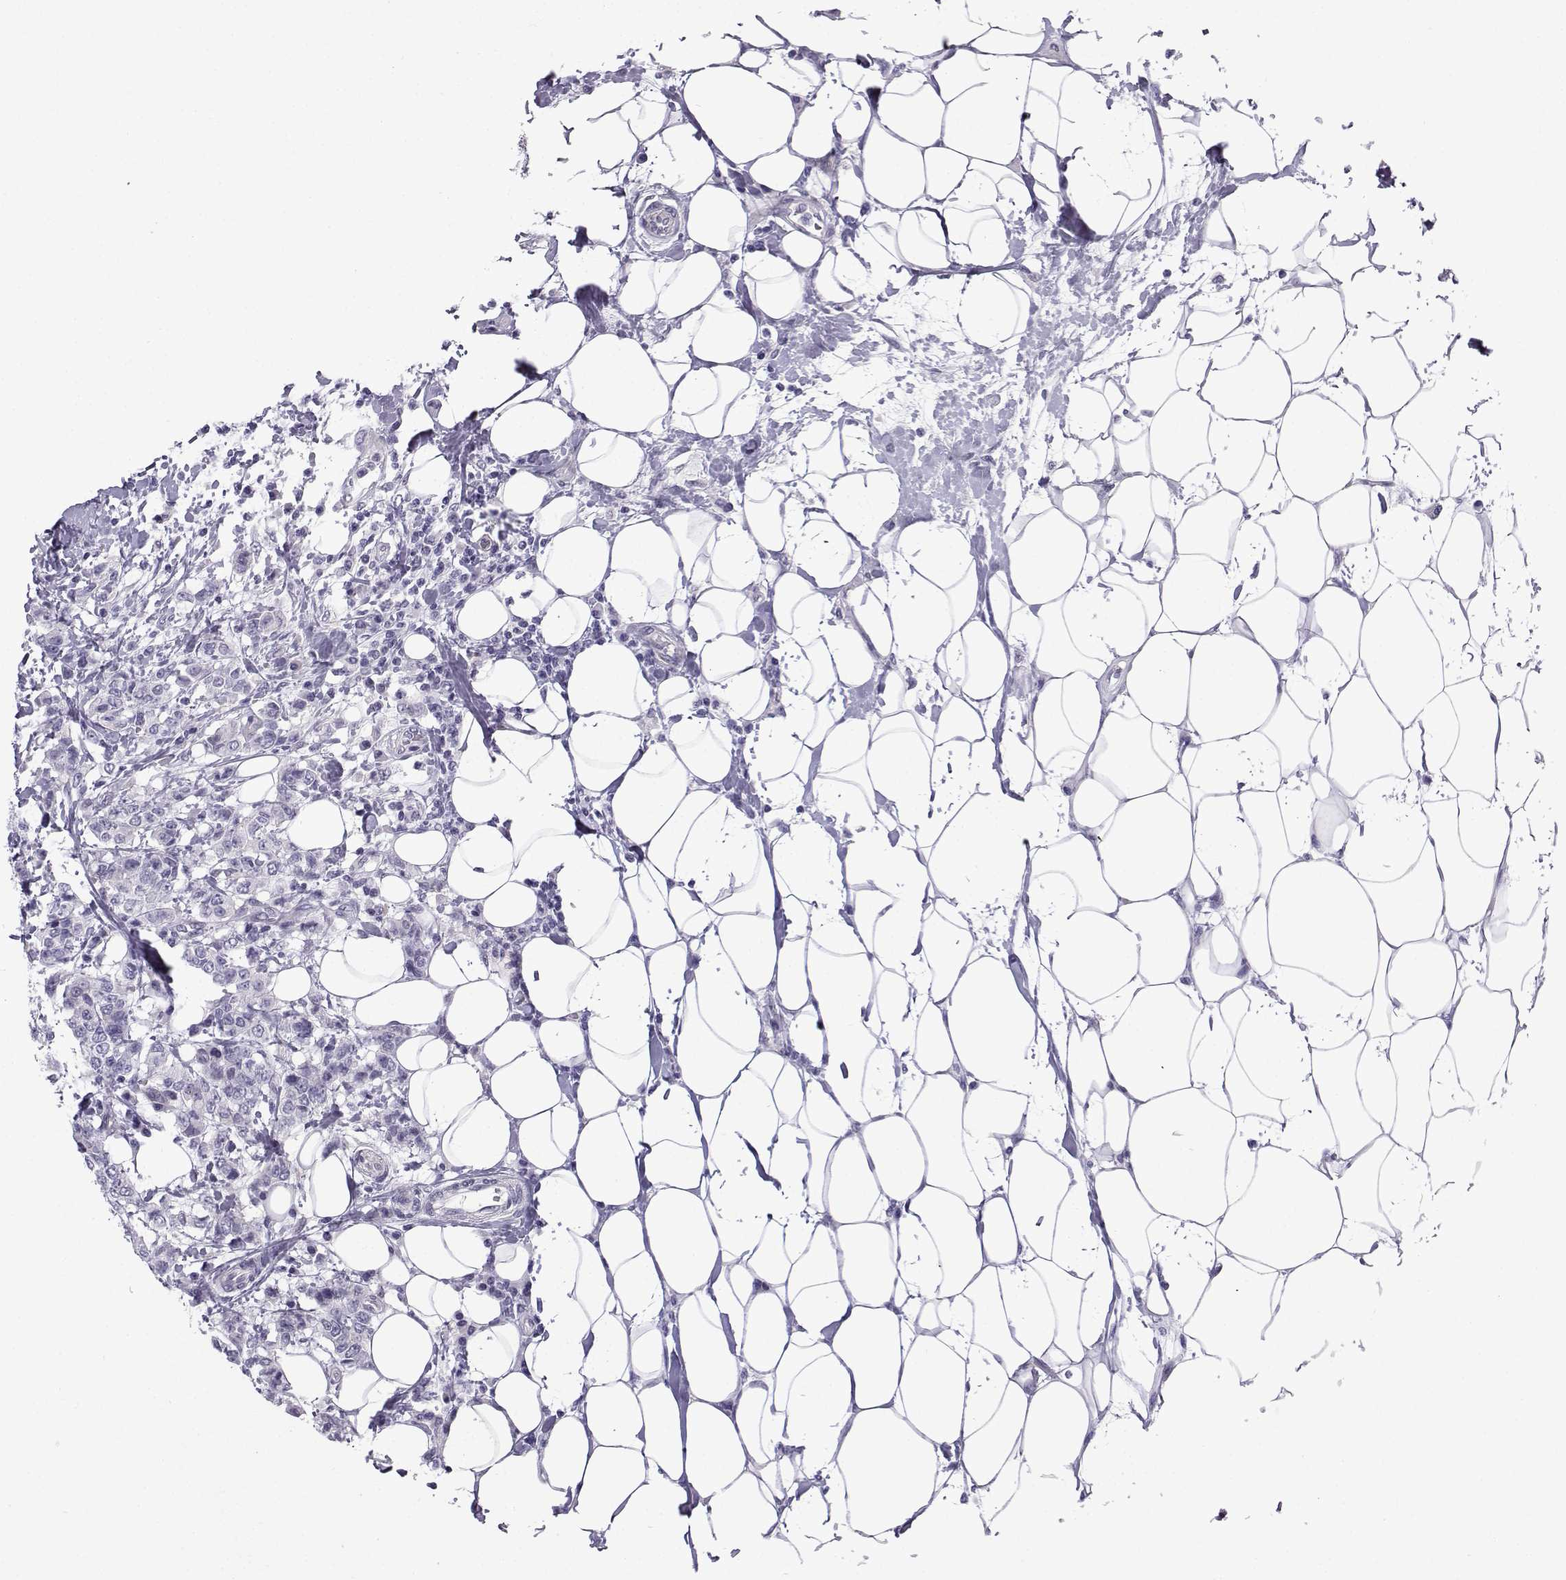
{"staining": {"intensity": "negative", "quantity": "none", "location": "none"}, "tissue": "breast cancer", "cell_type": "Tumor cells", "image_type": "cancer", "snomed": [{"axis": "morphology", "description": "Duct carcinoma"}, {"axis": "topography", "description": "Breast"}], "caption": "The micrograph reveals no staining of tumor cells in breast cancer (infiltrating ductal carcinoma).", "gene": "CFAP53", "patient": {"sex": "female", "age": 27}}